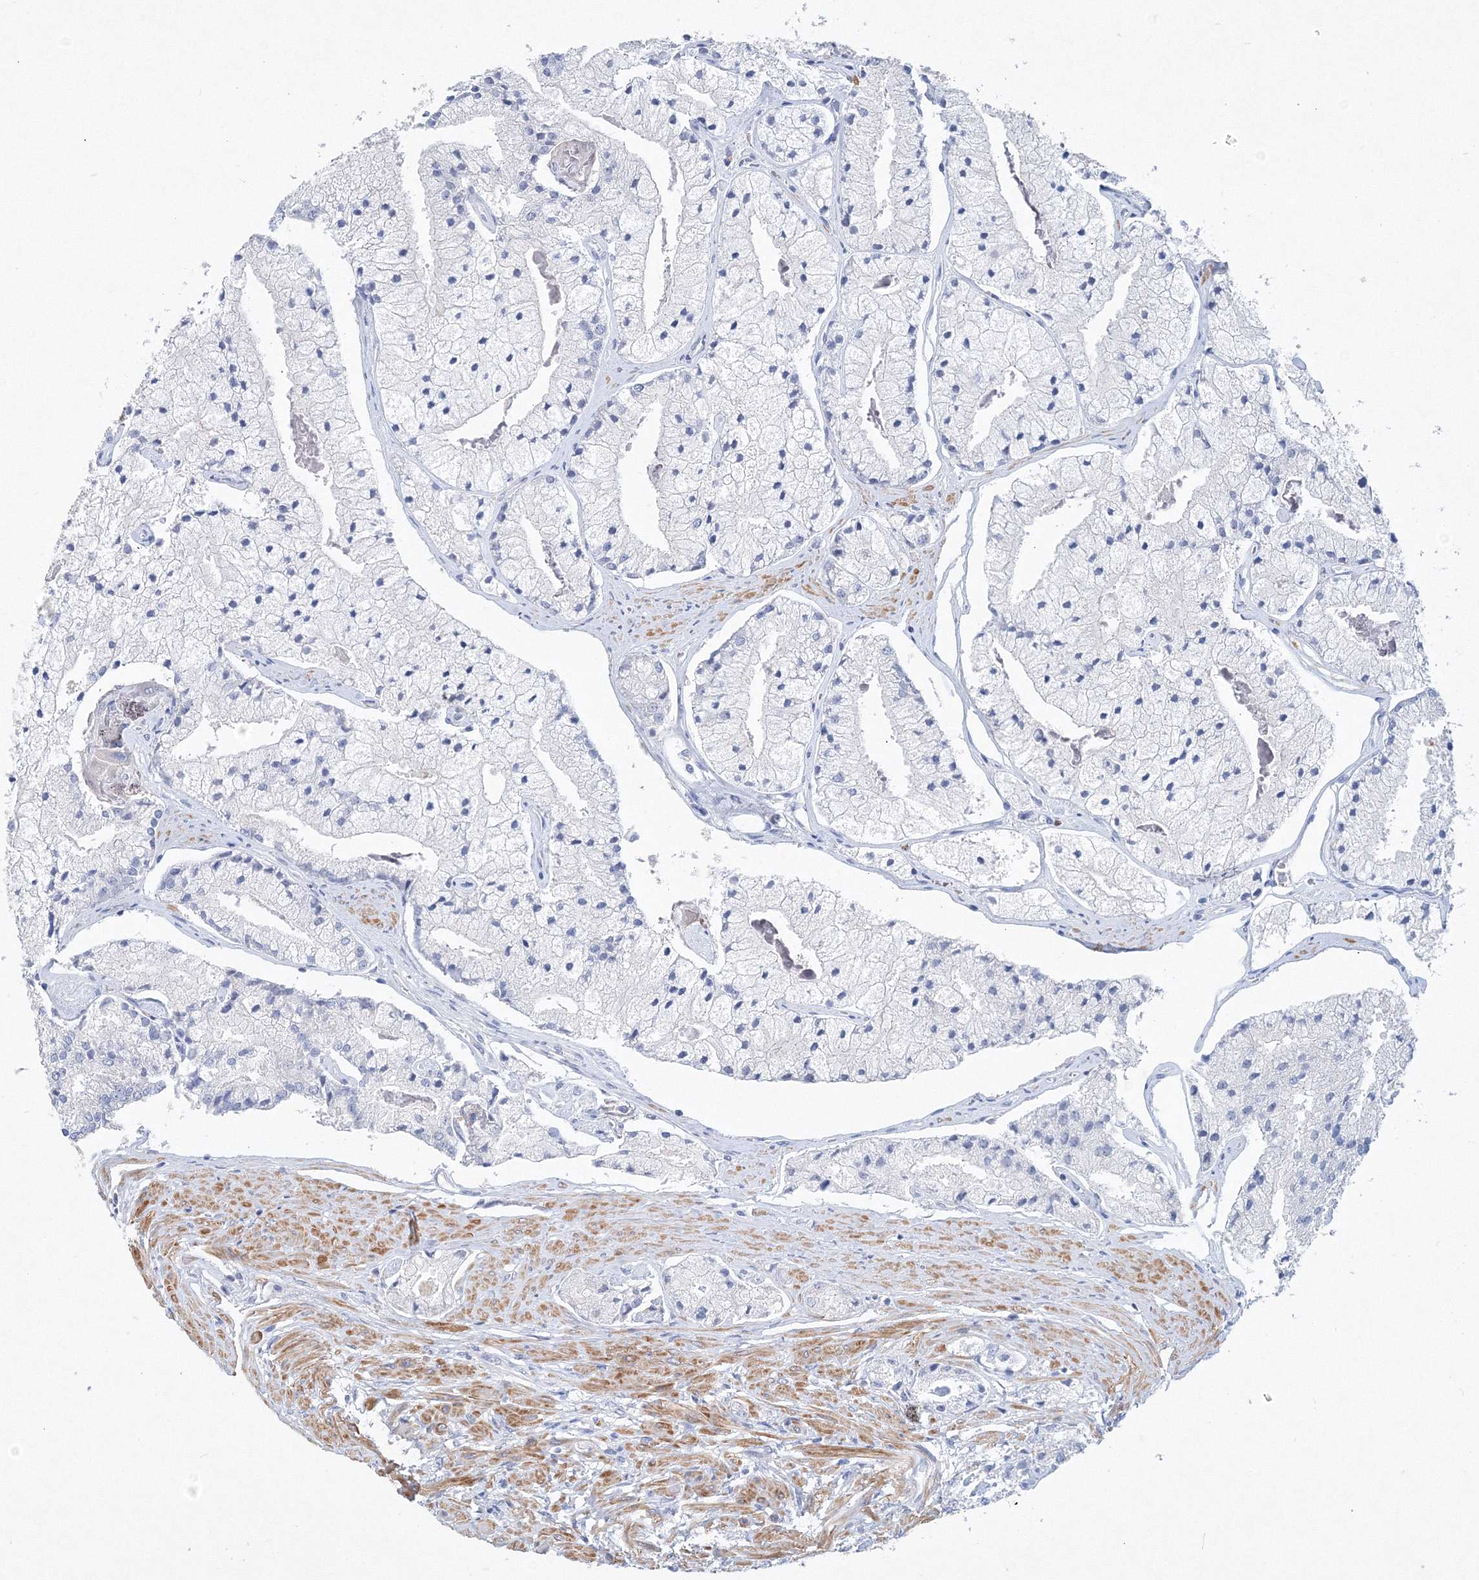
{"staining": {"intensity": "negative", "quantity": "none", "location": "none"}, "tissue": "prostate cancer", "cell_type": "Tumor cells", "image_type": "cancer", "snomed": [{"axis": "morphology", "description": "Adenocarcinoma, High grade"}, {"axis": "topography", "description": "Prostate"}], "caption": "High power microscopy histopathology image of an immunohistochemistry (IHC) histopathology image of high-grade adenocarcinoma (prostate), revealing no significant expression in tumor cells.", "gene": "OSBPL6", "patient": {"sex": "male", "age": 50}}